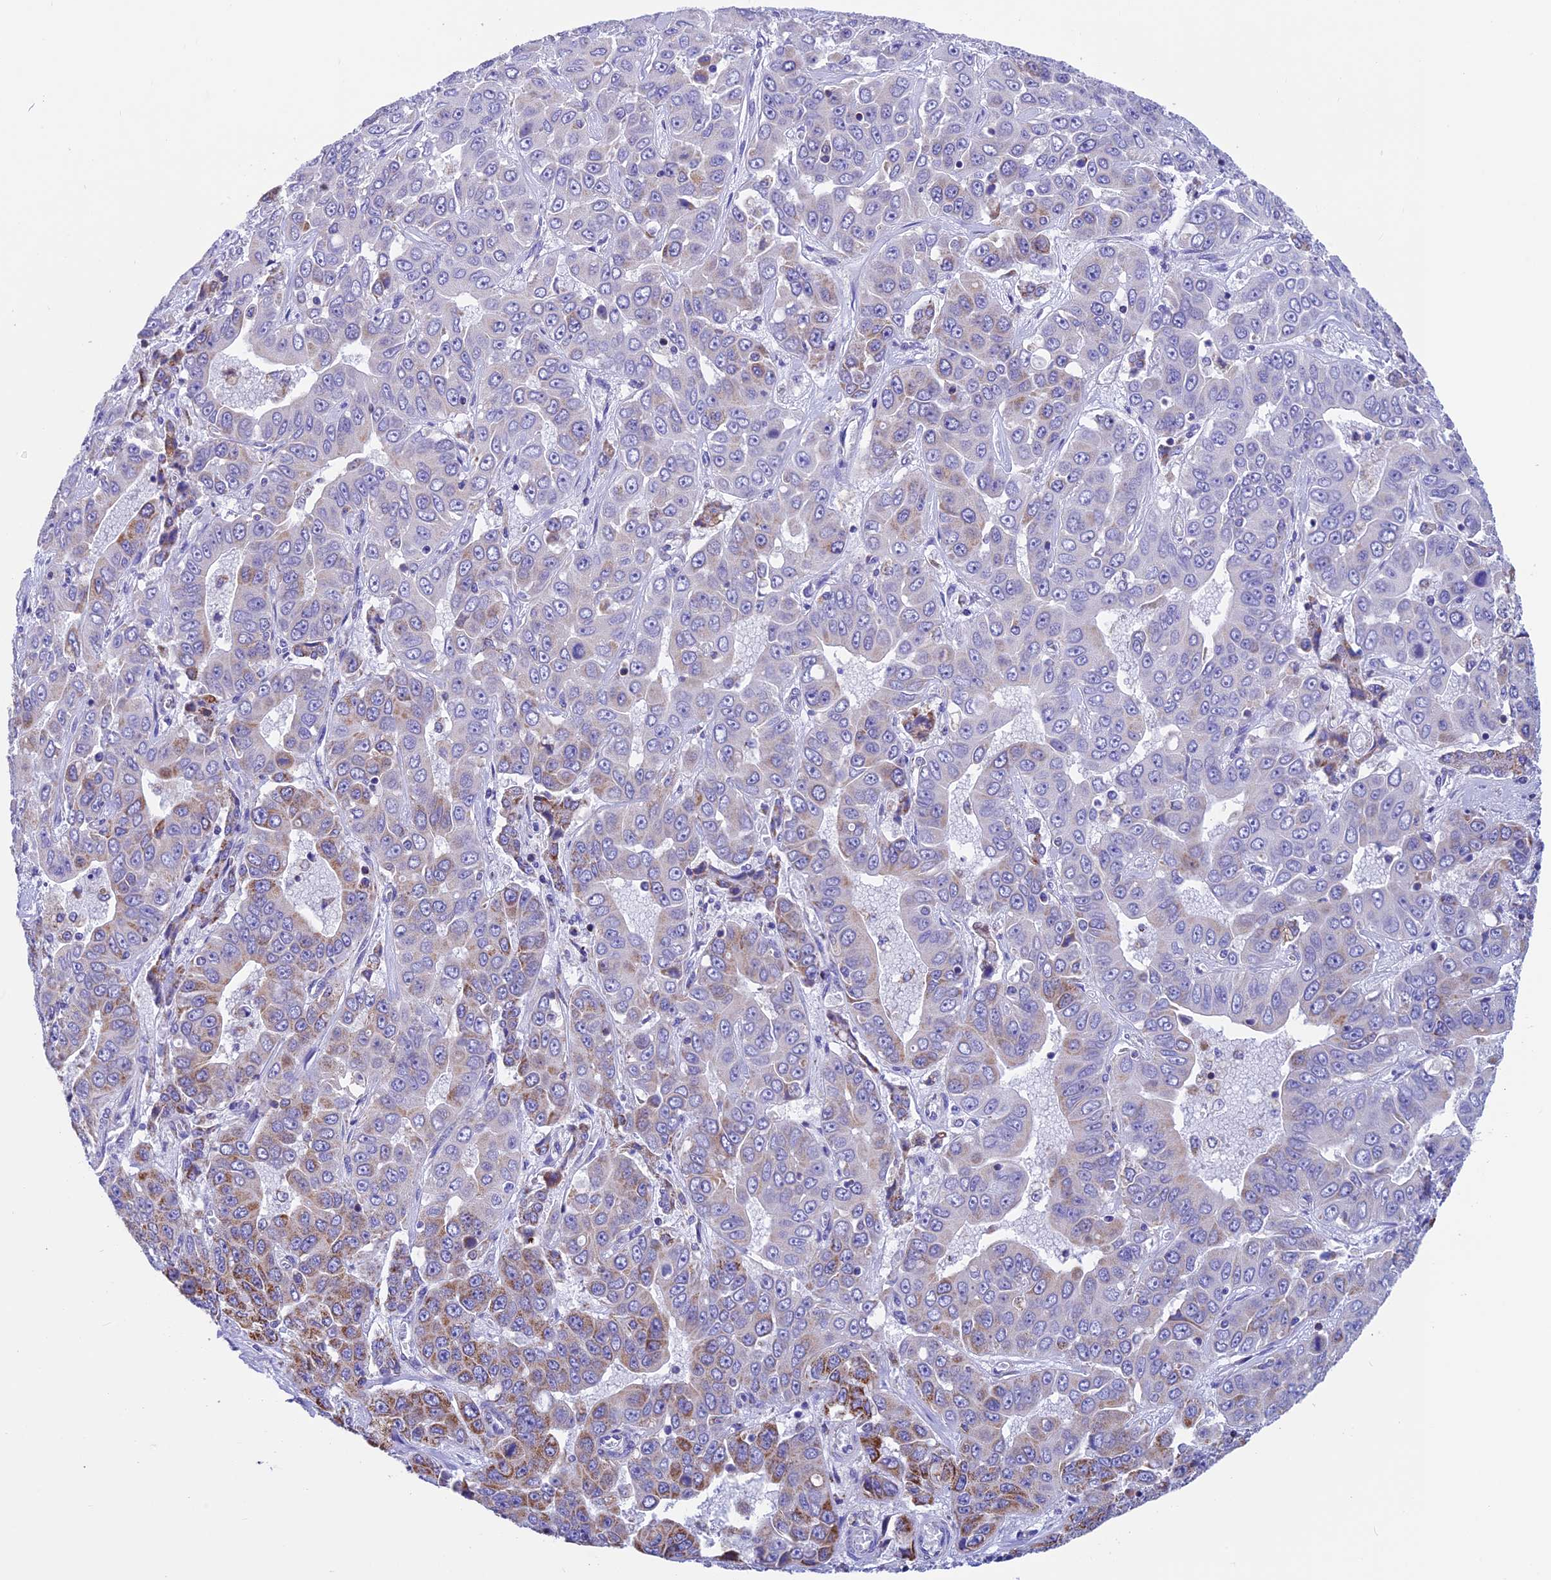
{"staining": {"intensity": "moderate", "quantity": "<25%", "location": "cytoplasmic/membranous"}, "tissue": "liver cancer", "cell_type": "Tumor cells", "image_type": "cancer", "snomed": [{"axis": "morphology", "description": "Cholangiocarcinoma"}, {"axis": "topography", "description": "Liver"}], "caption": "Immunohistochemistry (DAB (3,3'-diaminobenzidine)) staining of liver cancer (cholangiocarcinoma) reveals moderate cytoplasmic/membranous protein staining in approximately <25% of tumor cells.", "gene": "SLC8B1", "patient": {"sex": "female", "age": 52}}